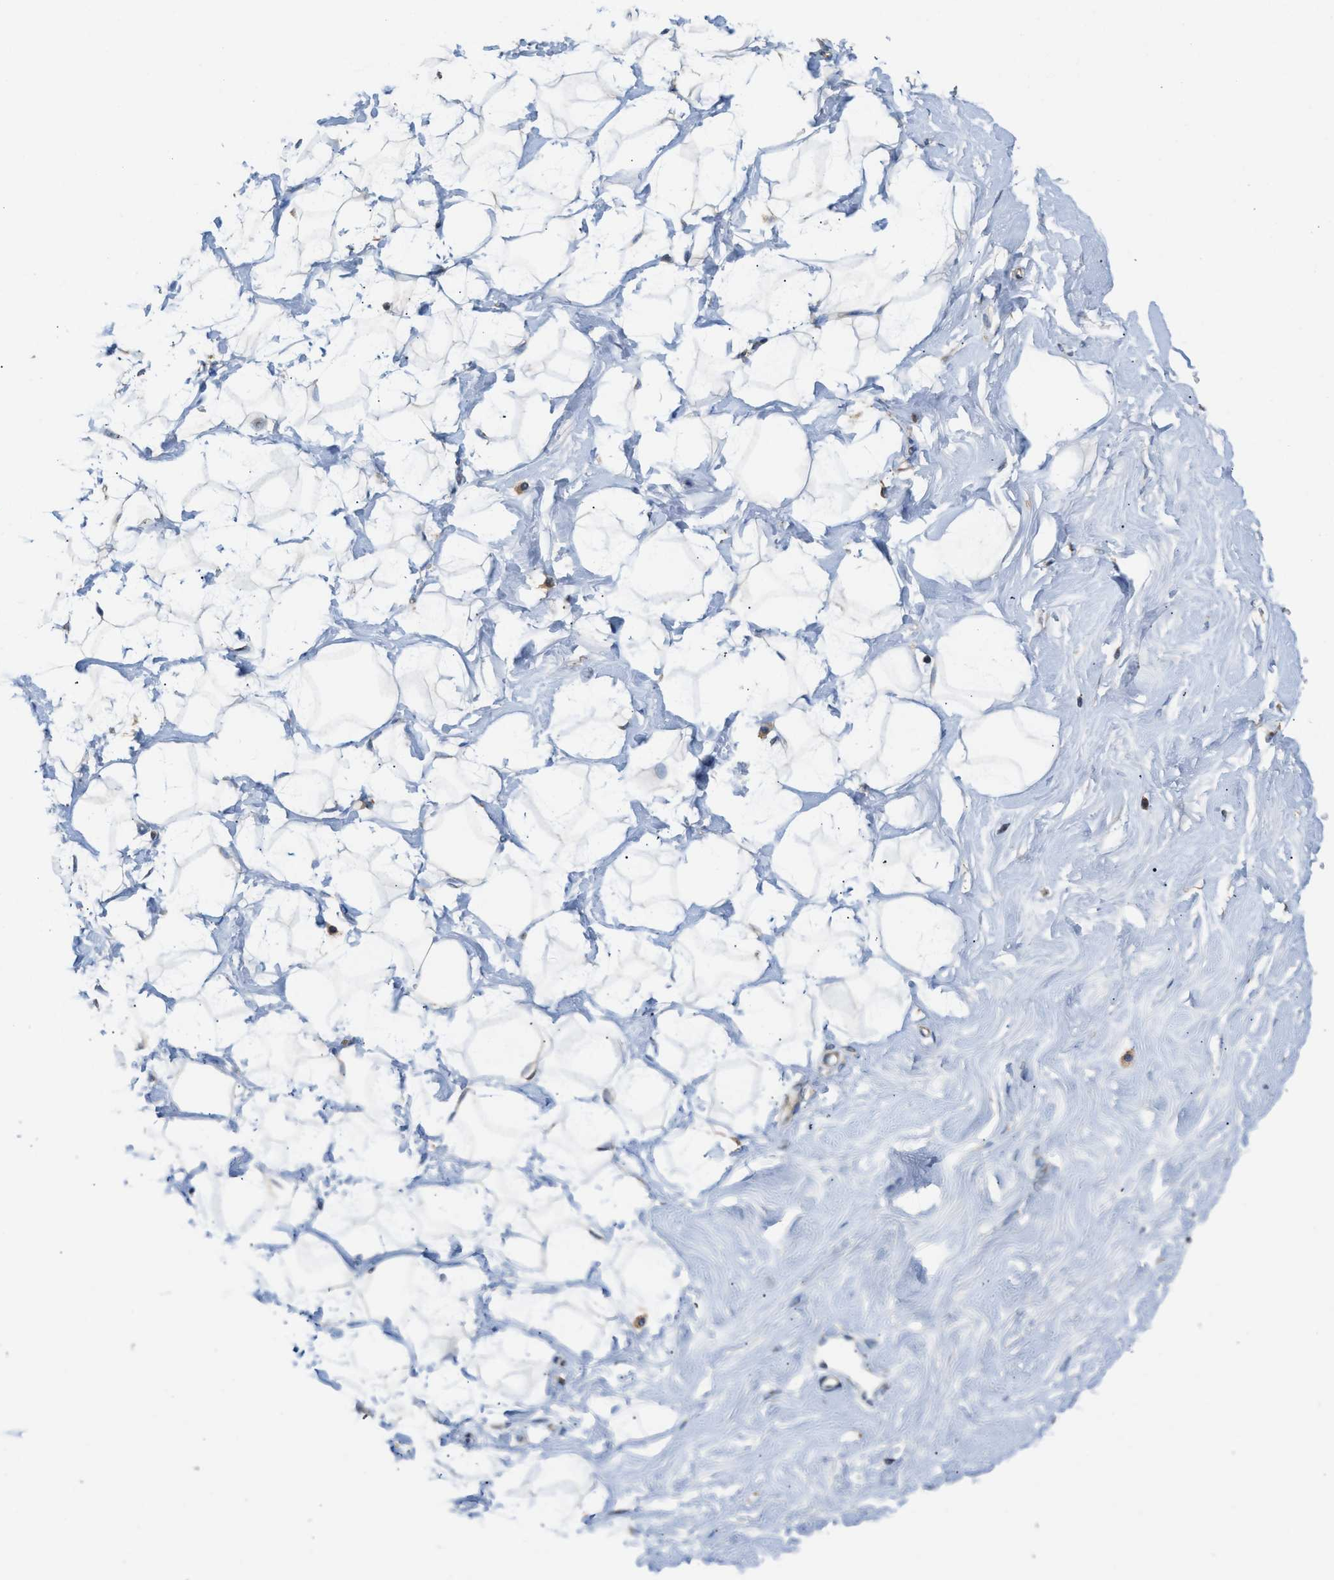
{"staining": {"intensity": "negative", "quantity": "none", "location": "none"}, "tissue": "breast", "cell_type": "Adipocytes", "image_type": "normal", "snomed": [{"axis": "morphology", "description": "Normal tissue, NOS"}, {"axis": "topography", "description": "Breast"}], "caption": "Adipocytes show no significant positivity in unremarkable breast. The staining is performed using DAB (3,3'-diaminobenzidine) brown chromogen with nuclei counter-stained in using hematoxylin.", "gene": "TPK1", "patient": {"sex": "female", "age": 23}}